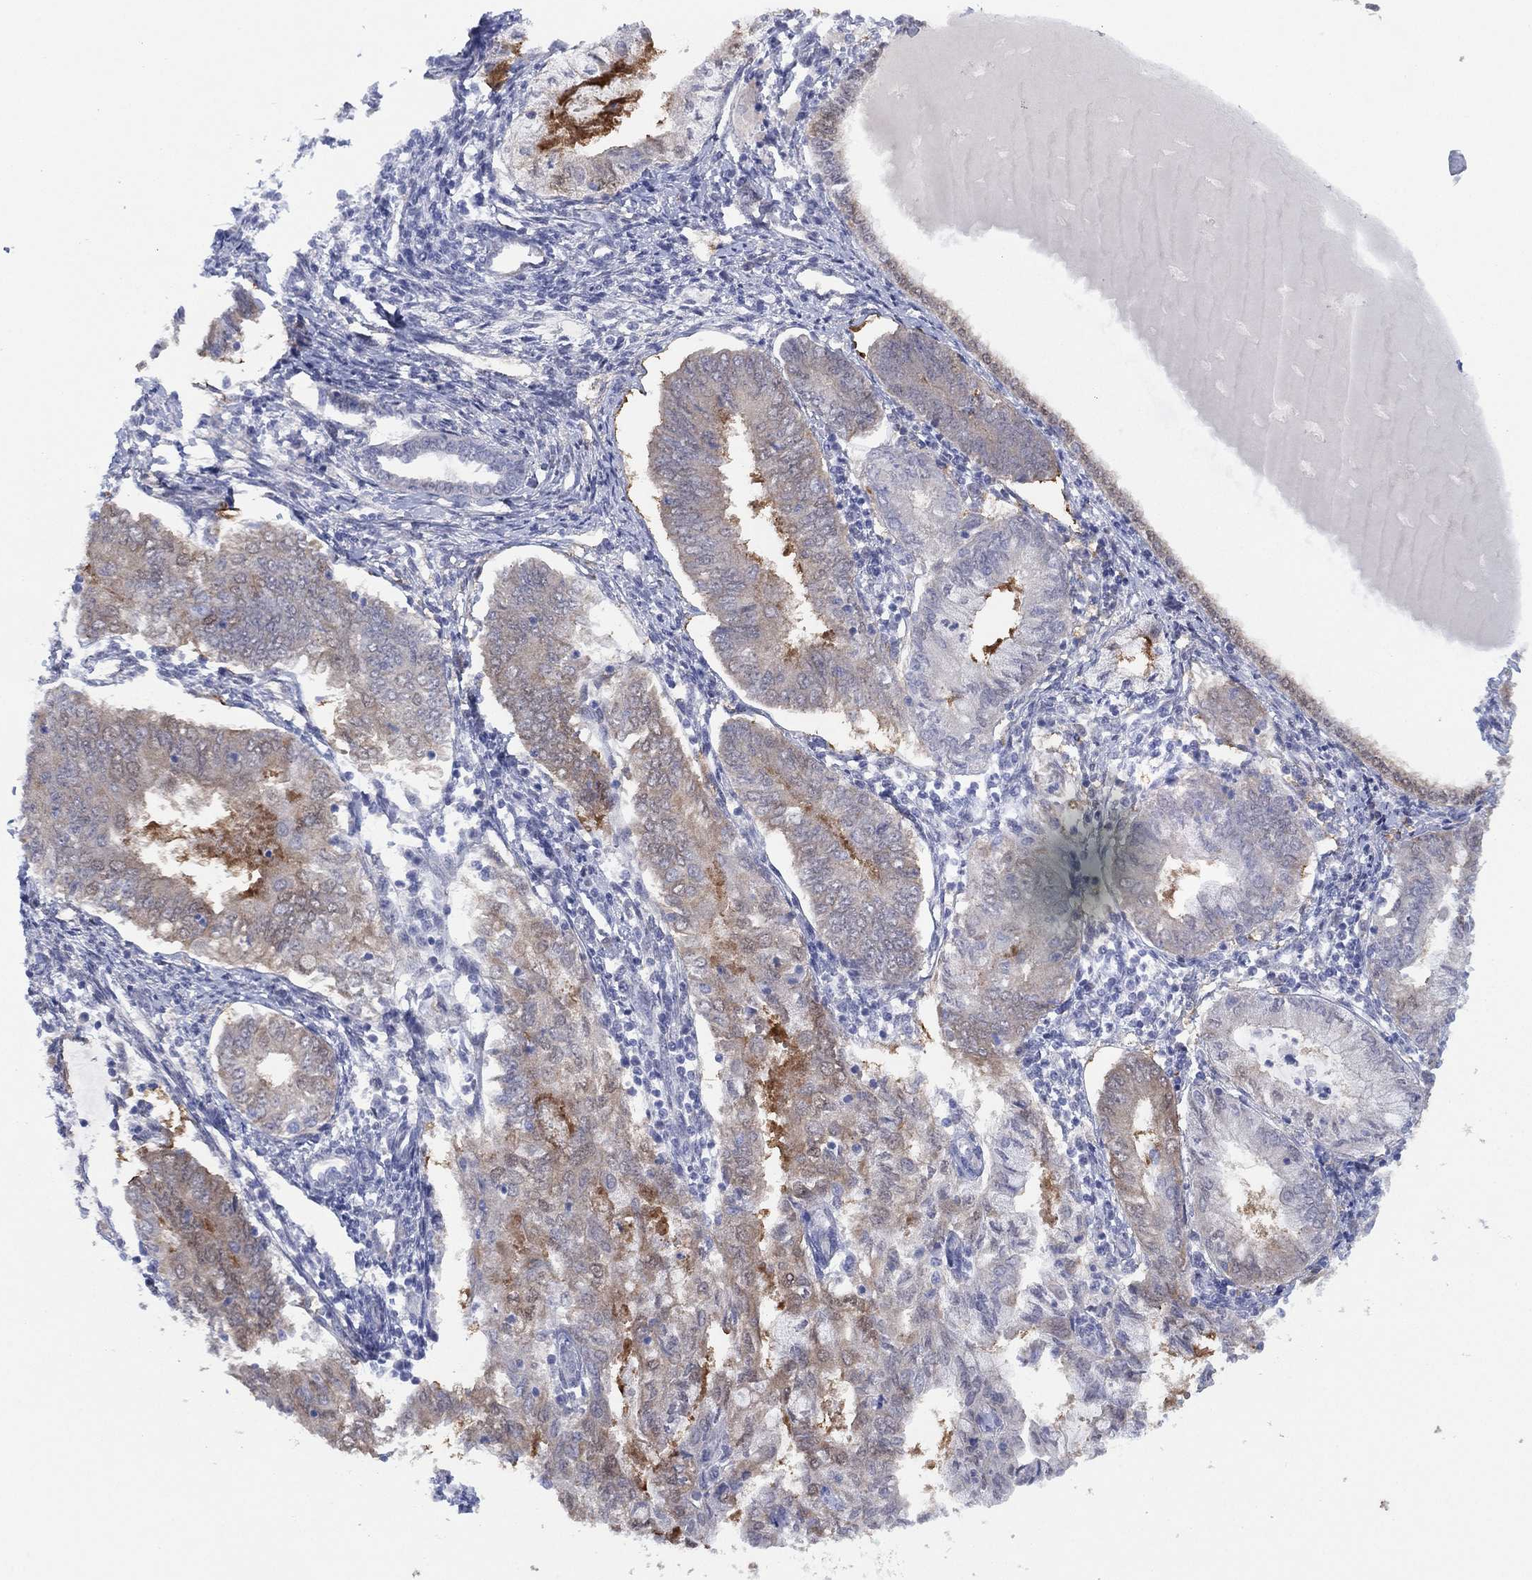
{"staining": {"intensity": "strong", "quantity": "<25%", "location": "cytoplasmic/membranous"}, "tissue": "endometrial cancer", "cell_type": "Tumor cells", "image_type": "cancer", "snomed": [{"axis": "morphology", "description": "Adenocarcinoma, NOS"}, {"axis": "topography", "description": "Endometrium"}], "caption": "Protein staining of endometrial cancer tissue demonstrates strong cytoplasmic/membranous positivity in approximately <25% of tumor cells.", "gene": "DDAH1", "patient": {"sex": "female", "age": 68}}